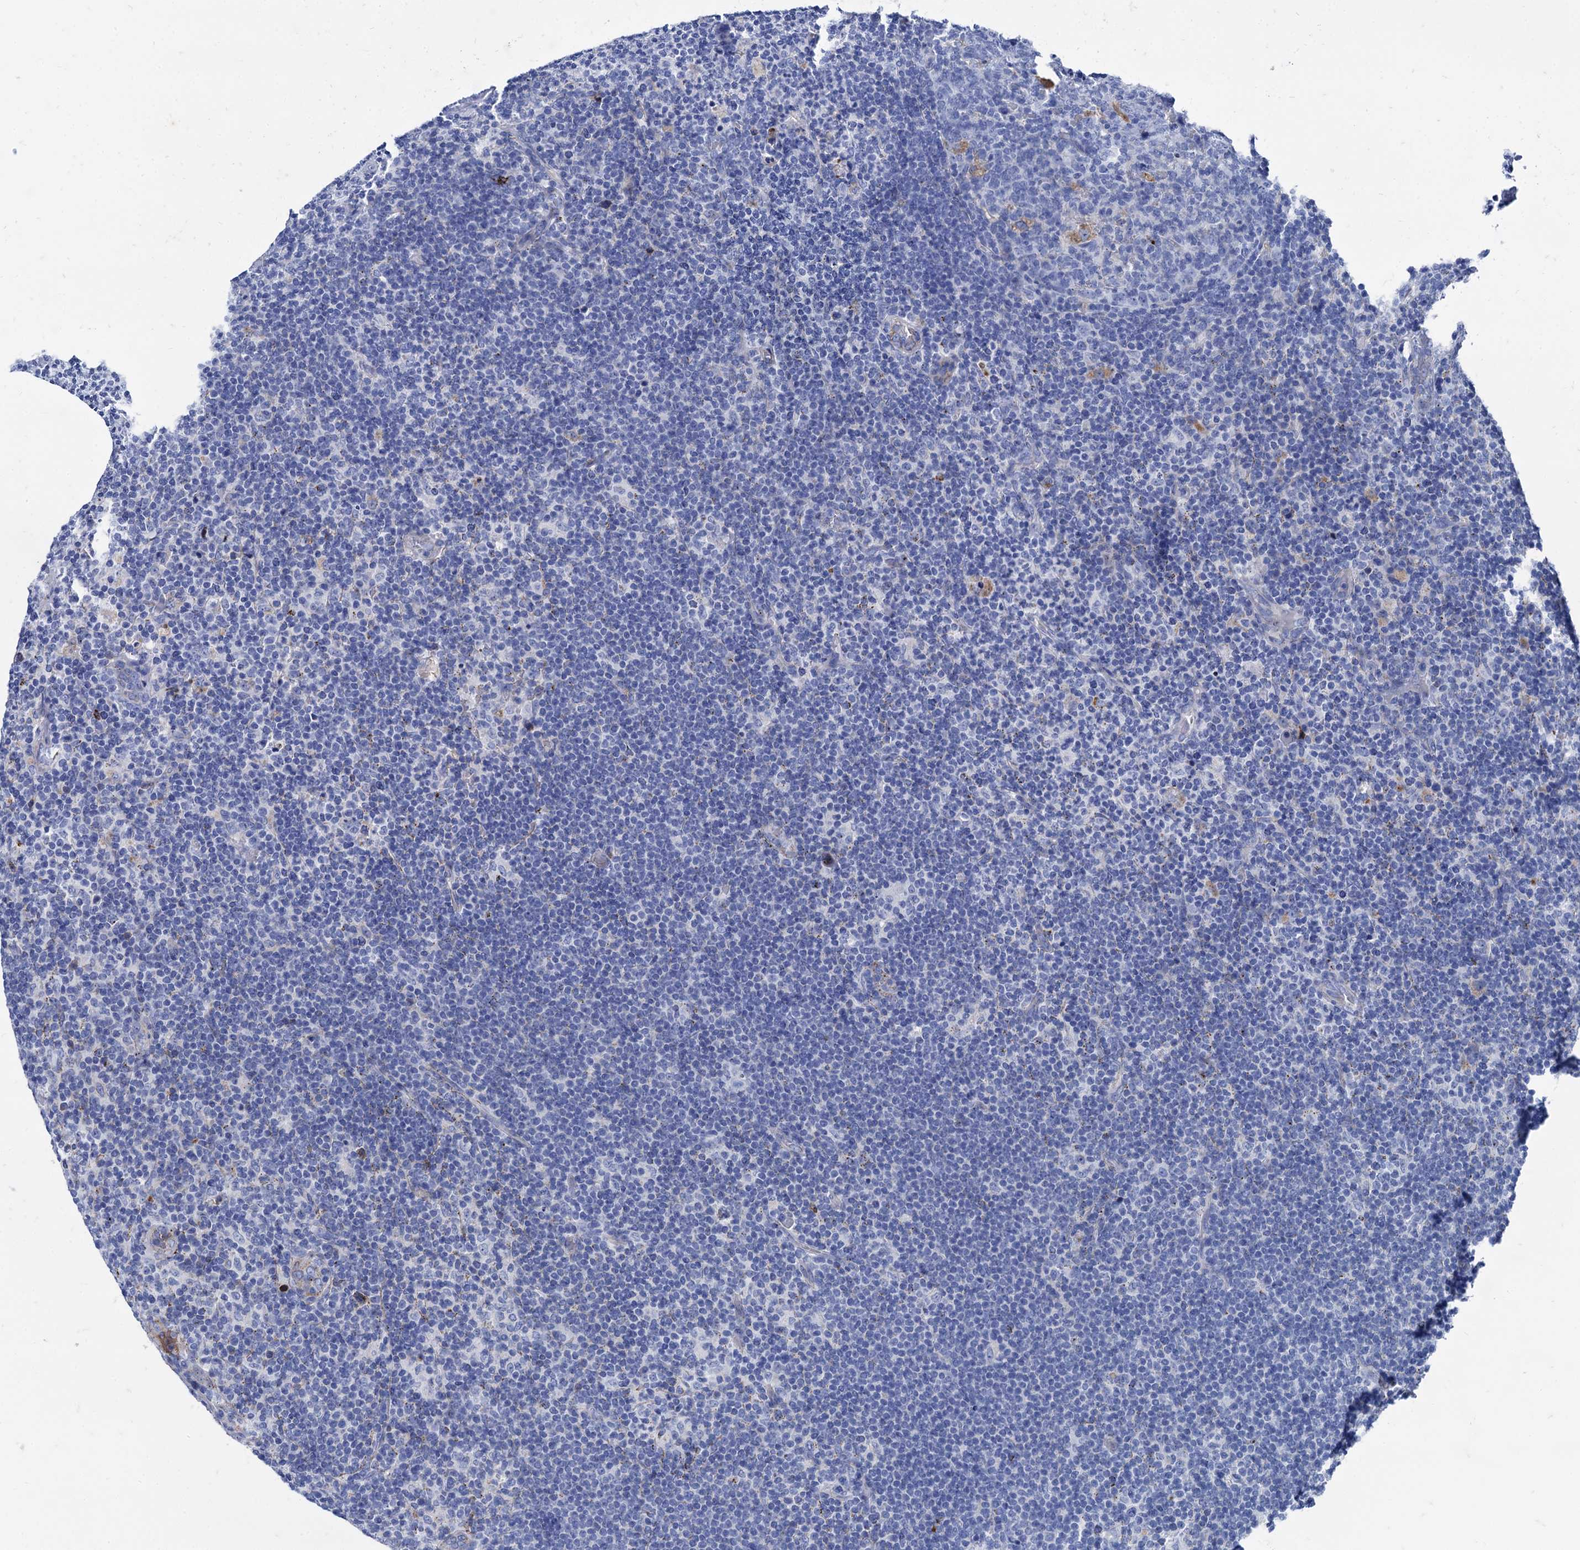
{"staining": {"intensity": "weak", "quantity": "<25%", "location": "cytoplasmic/membranous"}, "tissue": "lymphoma", "cell_type": "Tumor cells", "image_type": "cancer", "snomed": [{"axis": "morphology", "description": "Hodgkin's disease, NOS"}, {"axis": "topography", "description": "Lymph node"}], "caption": "Image shows no protein expression in tumor cells of lymphoma tissue.", "gene": "APOD", "patient": {"sex": "female", "age": 57}}